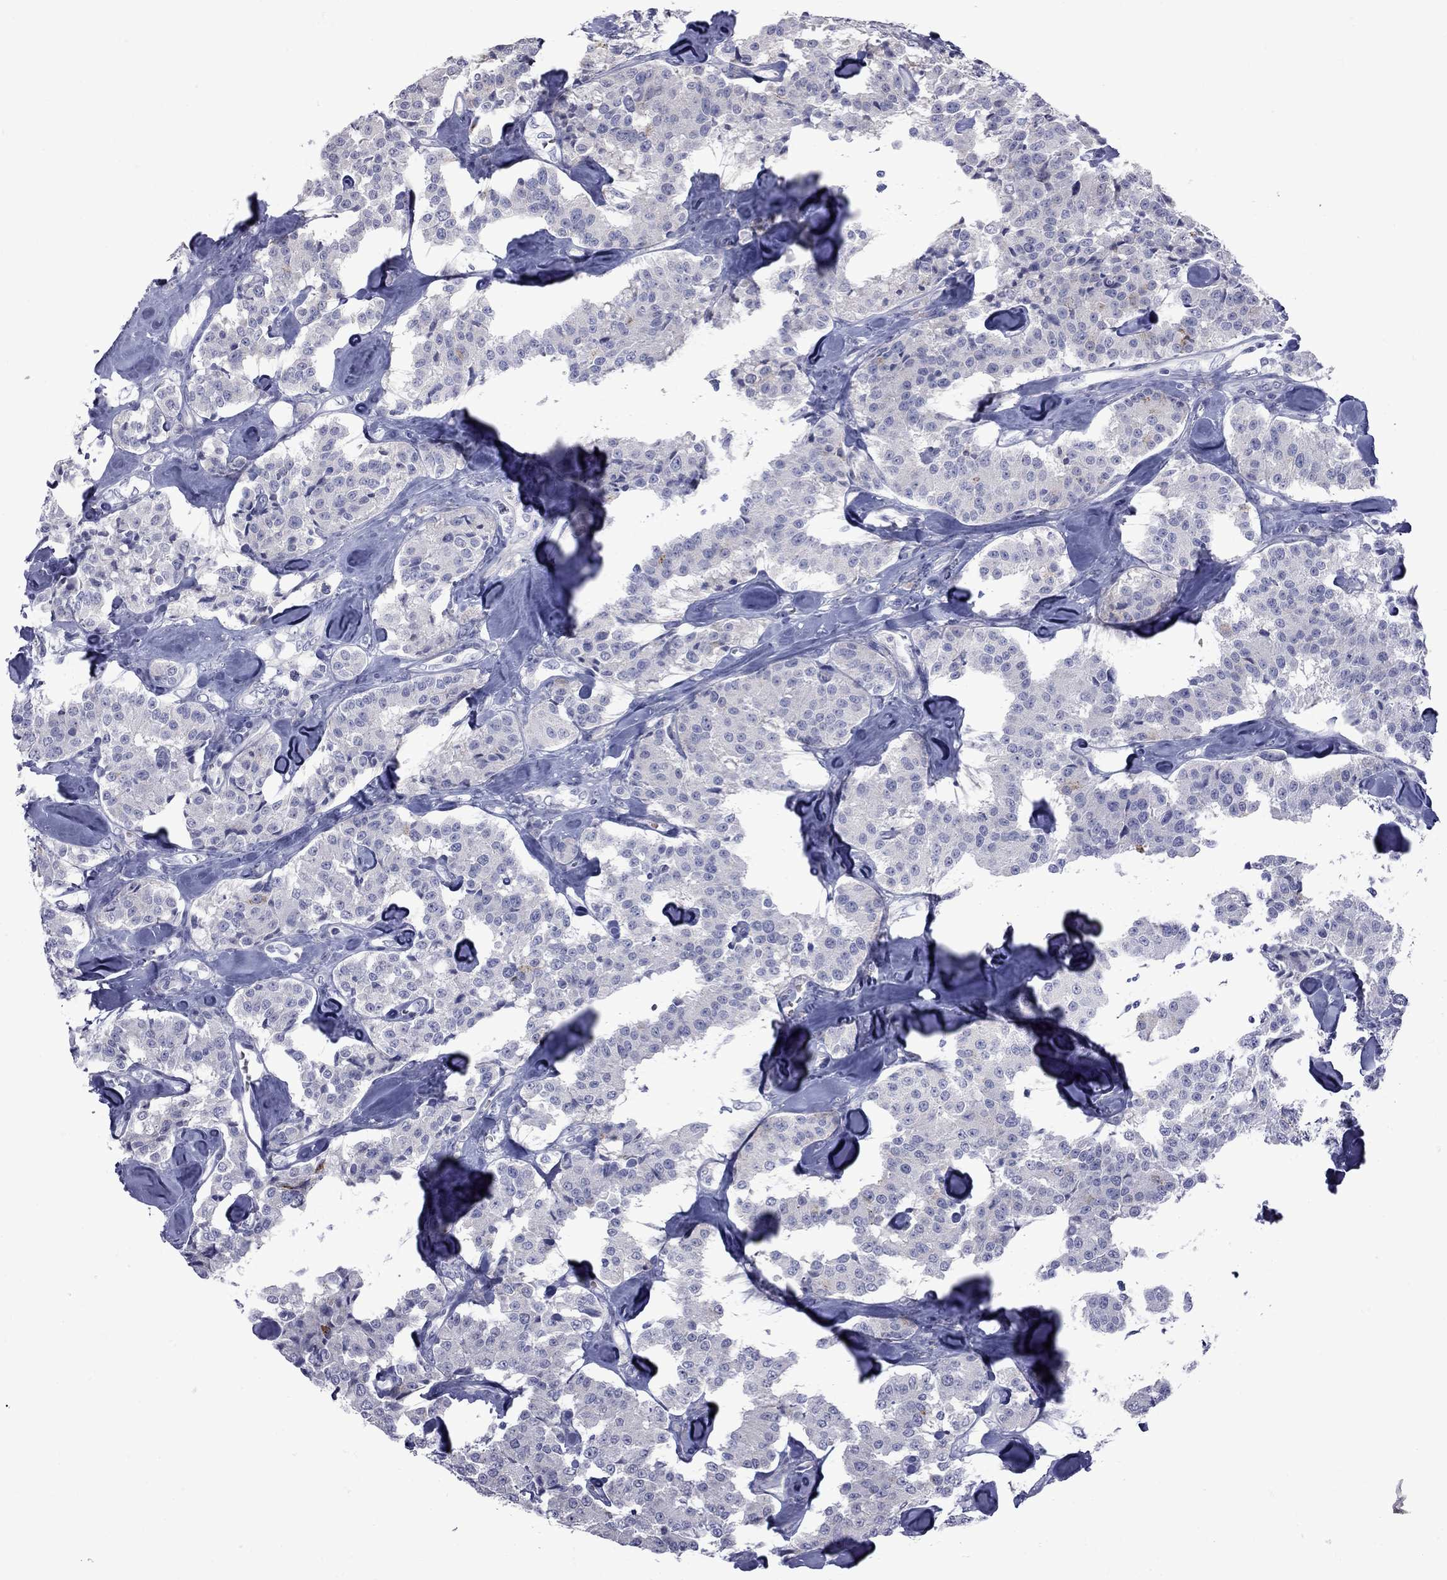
{"staining": {"intensity": "negative", "quantity": "none", "location": "none"}, "tissue": "carcinoid", "cell_type": "Tumor cells", "image_type": "cancer", "snomed": [{"axis": "morphology", "description": "Carcinoid, malignant, NOS"}, {"axis": "topography", "description": "Pancreas"}], "caption": "This is a photomicrograph of IHC staining of carcinoid (malignant), which shows no positivity in tumor cells.", "gene": "NRARP", "patient": {"sex": "male", "age": 41}}